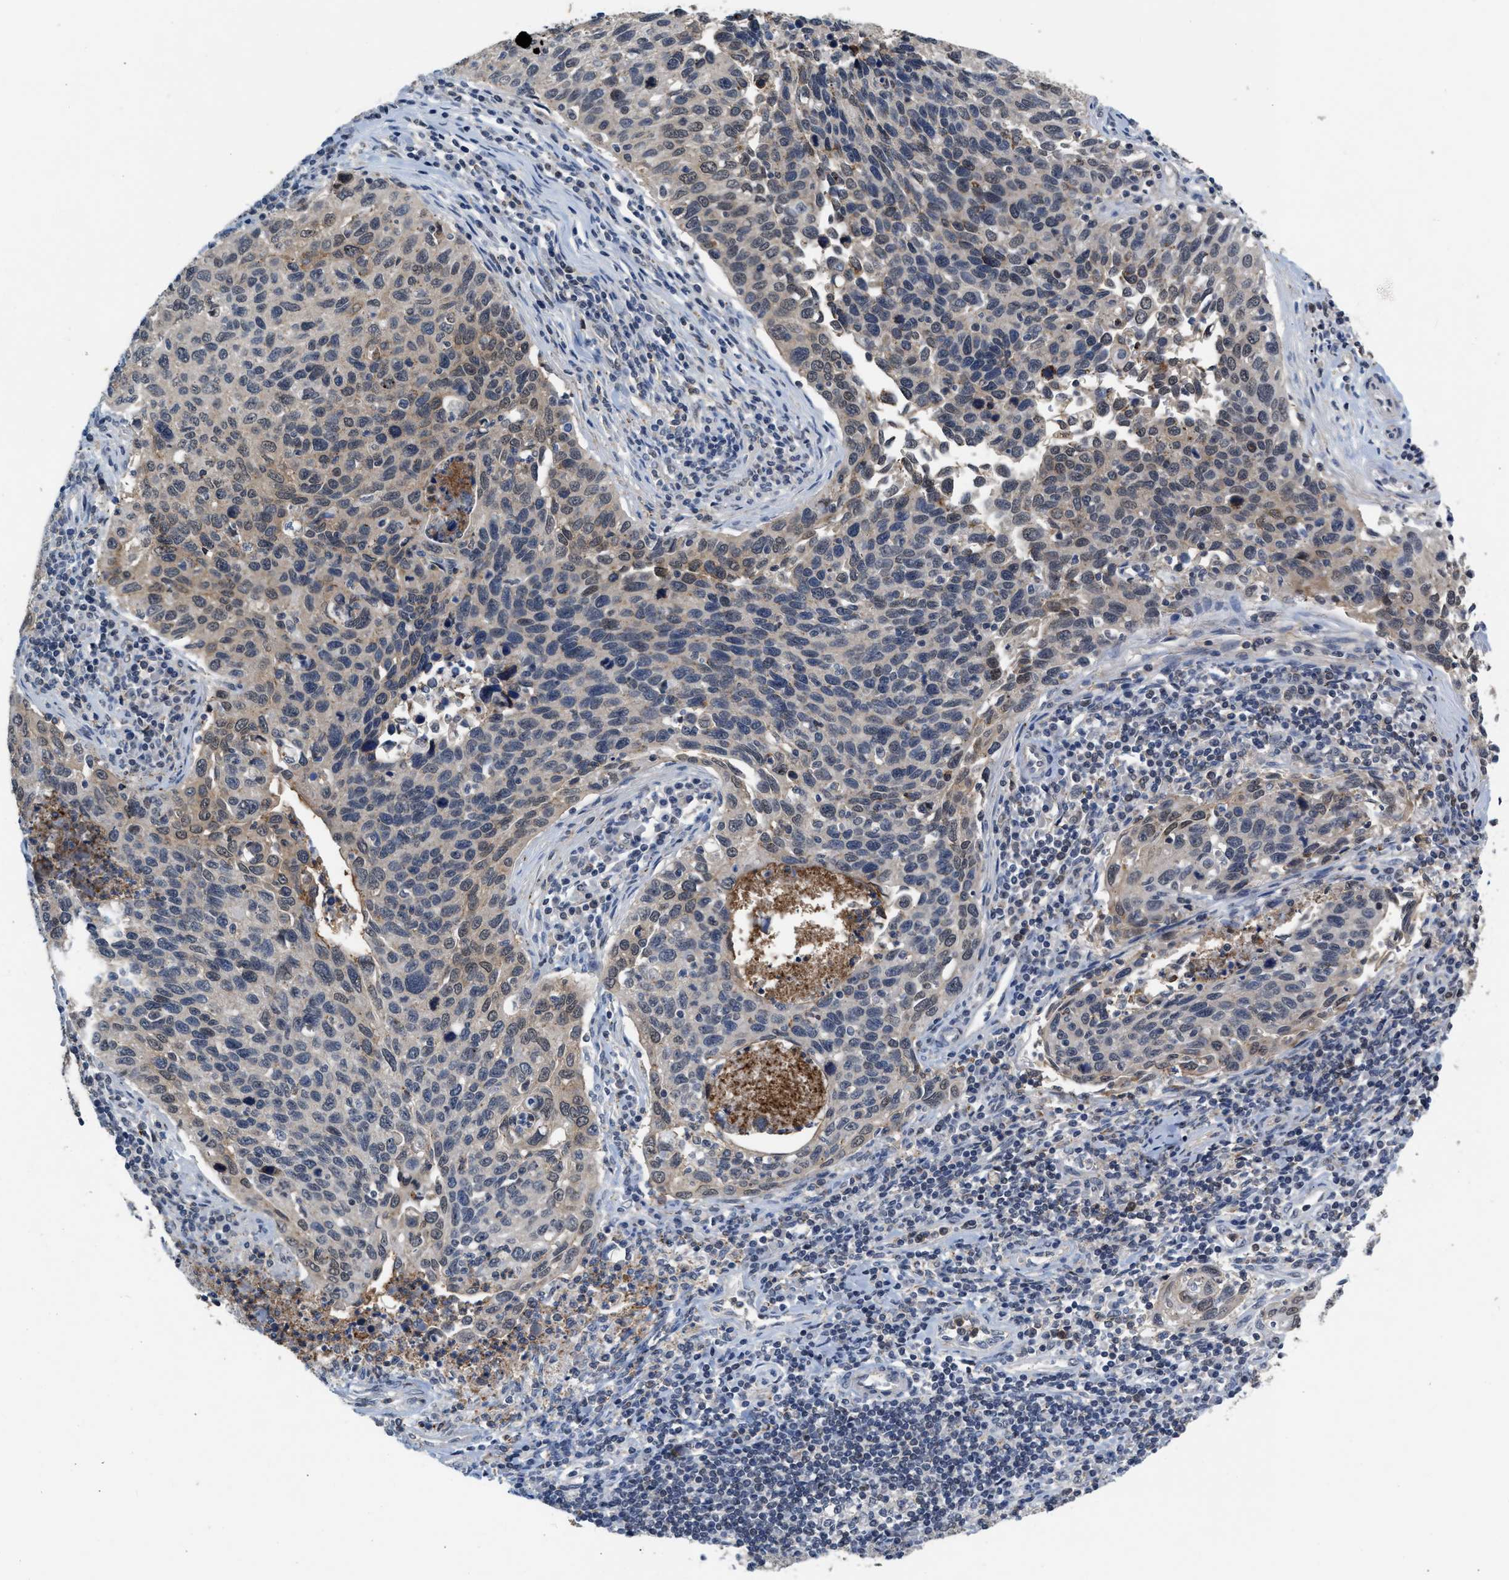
{"staining": {"intensity": "weak", "quantity": "25%-75%", "location": "cytoplasmic/membranous"}, "tissue": "cervical cancer", "cell_type": "Tumor cells", "image_type": "cancer", "snomed": [{"axis": "morphology", "description": "Squamous cell carcinoma, NOS"}, {"axis": "topography", "description": "Cervix"}], "caption": "The micrograph displays immunohistochemical staining of cervical cancer (squamous cell carcinoma). There is weak cytoplasmic/membranous positivity is appreciated in approximately 25%-75% of tumor cells. The protein is stained brown, and the nuclei are stained in blue (DAB (3,3'-diaminobenzidine) IHC with brightfield microscopy, high magnification).", "gene": "BAIAP2L1", "patient": {"sex": "female", "age": 53}}